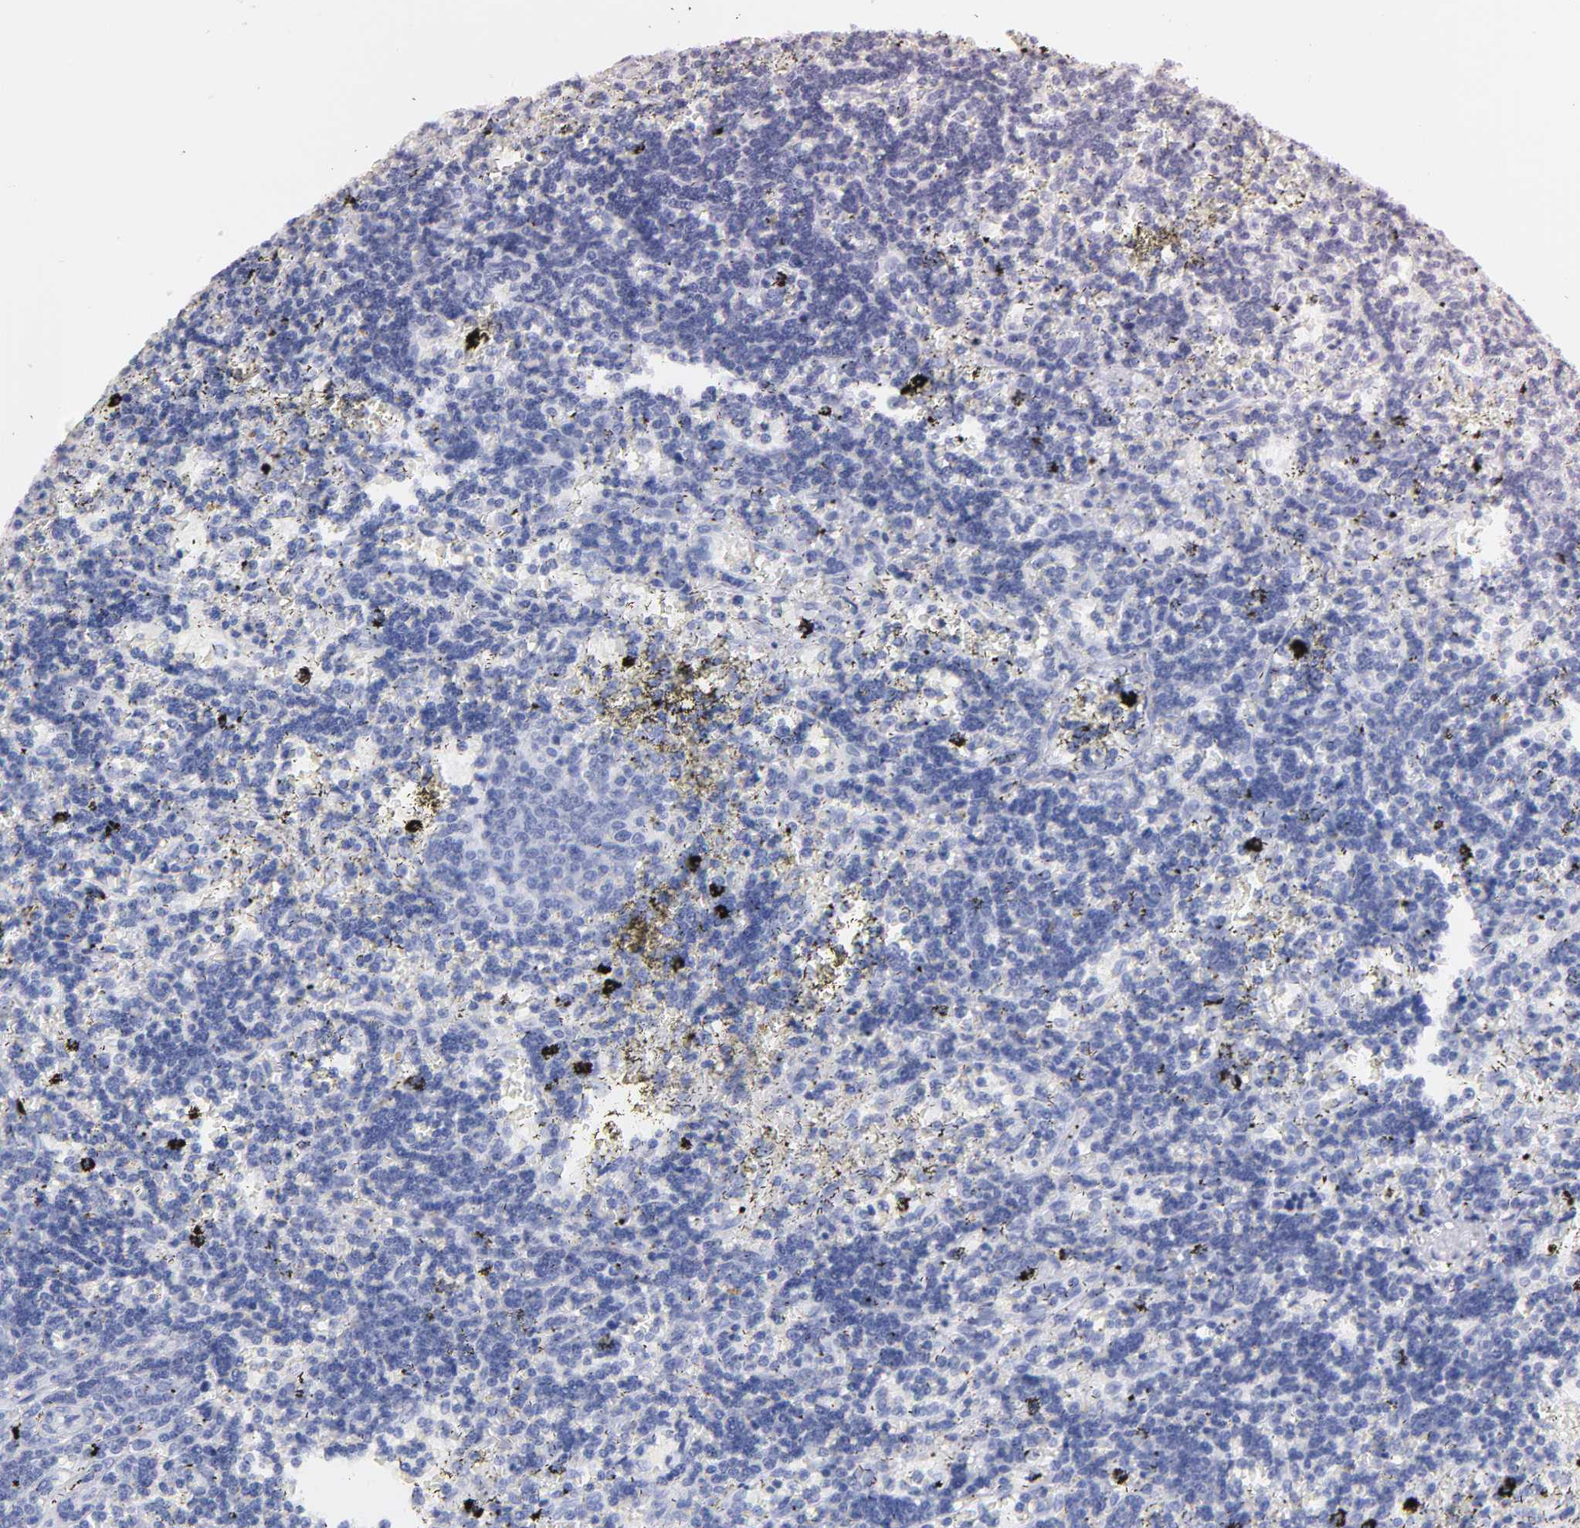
{"staining": {"intensity": "negative", "quantity": "none", "location": "none"}, "tissue": "lymphoma", "cell_type": "Tumor cells", "image_type": "cancer", "snomed": [{"axis": "morphology", "description": "Malignant lymphoma, non-Hodgkin's type, Low grade"}, {"axis": "topography", "description": "Spleen"}], "caption": "High power microscopy image of an IHC micrograph of malignant lymphoma, non-Hodgkin's type (low-grade), revealing no significant expression in tumor cells.", "gene": "LAMB1", "patient": {"sex": "male", "age": 60}}